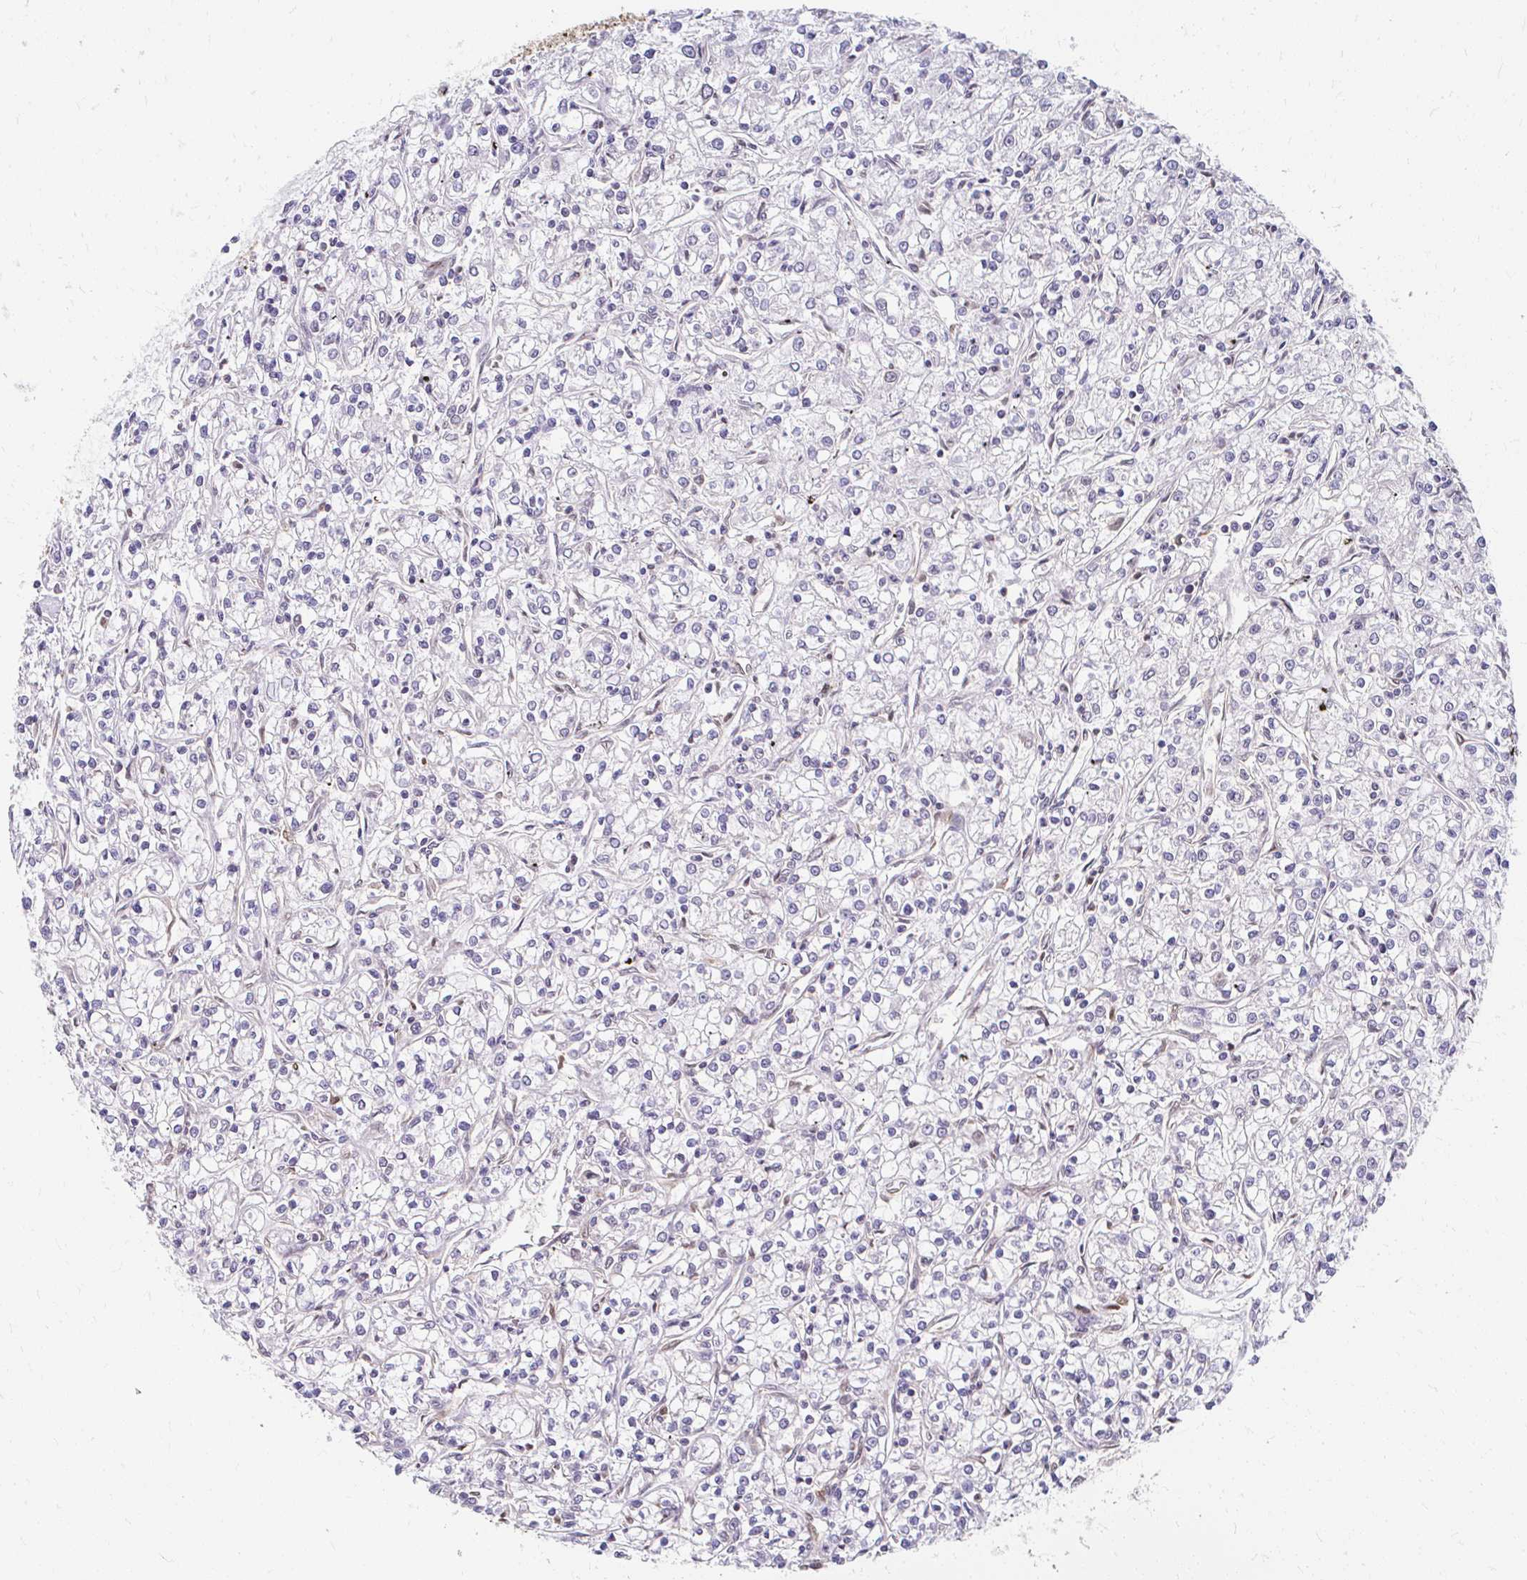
{"staining": {"intensity": "negative", "quantity": "none", "location": "none"}, "tissue": "renal cancer", "cell_type": "Tumor cells", "image_type": "cancer", "snomed": [{"axis": "morphology", "description": "Adenocarcinoma, NOS"}, {"axis": "topography", "description": "Kidney"}], "caption": "Human renal cancer stained for a protein using IHC demonstrates no staining in tumor cells.", "gene": "XPO1", "patient": {"sex": "female", "age": 59}}